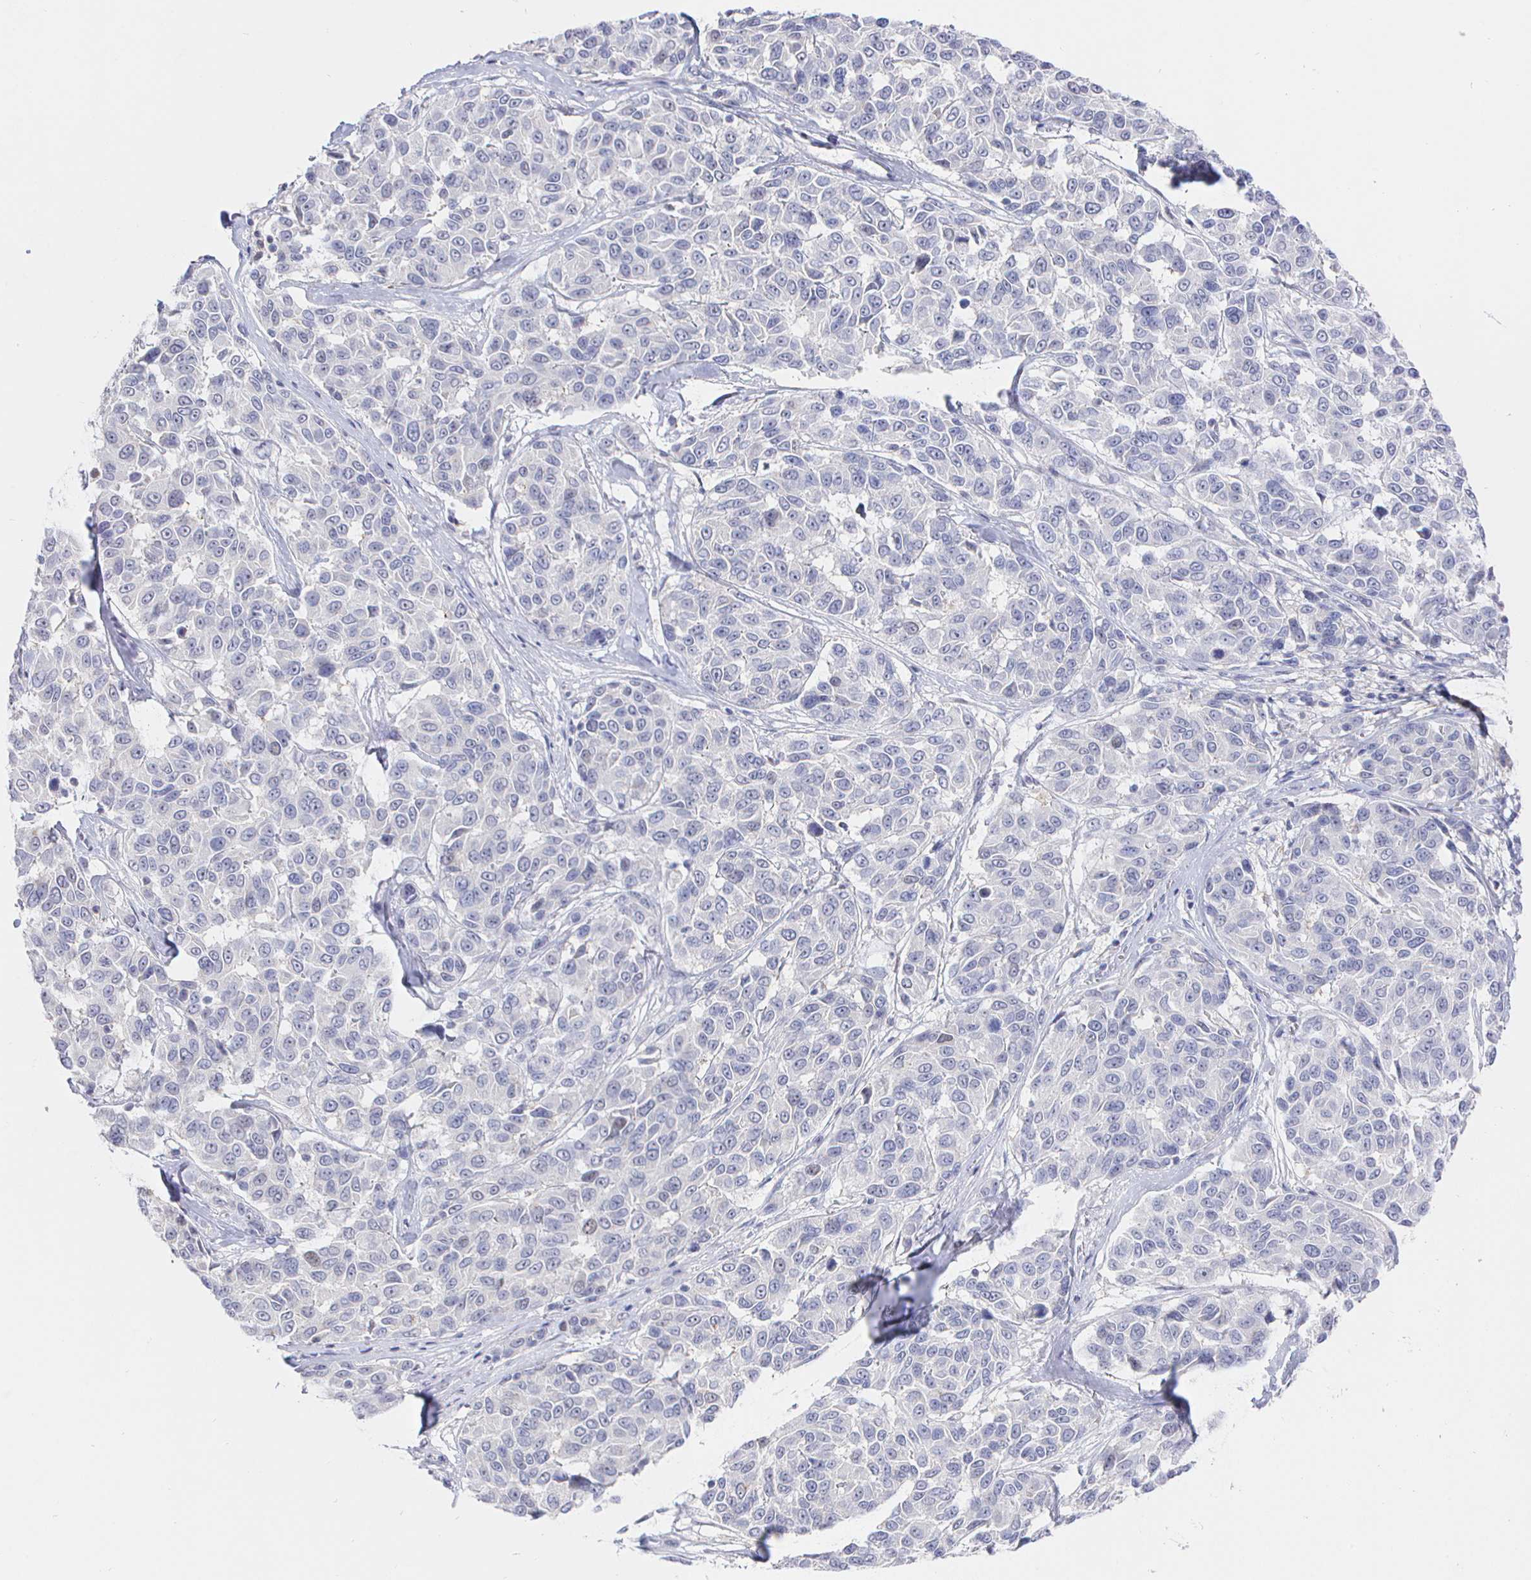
{"staining": {"intensity": "negative", "quantity": "none", "location": "none"}, "tissue": "melanoma", "cell_type": "Tumor cells", "image_type": "cancer", "snomed": [{"axis": "morphology", "description": "Malignant melanoma, NOS"}, {"axis": "topography", "description": "Skin"}], "caption": "DAB (3,3'-diaminobenzidine) immunohistochemical staining of malignant melanoma displays no significant expression in tumor cells.", "gene": "LRRC23", "patient": {"sex": "female", "age": 66}}